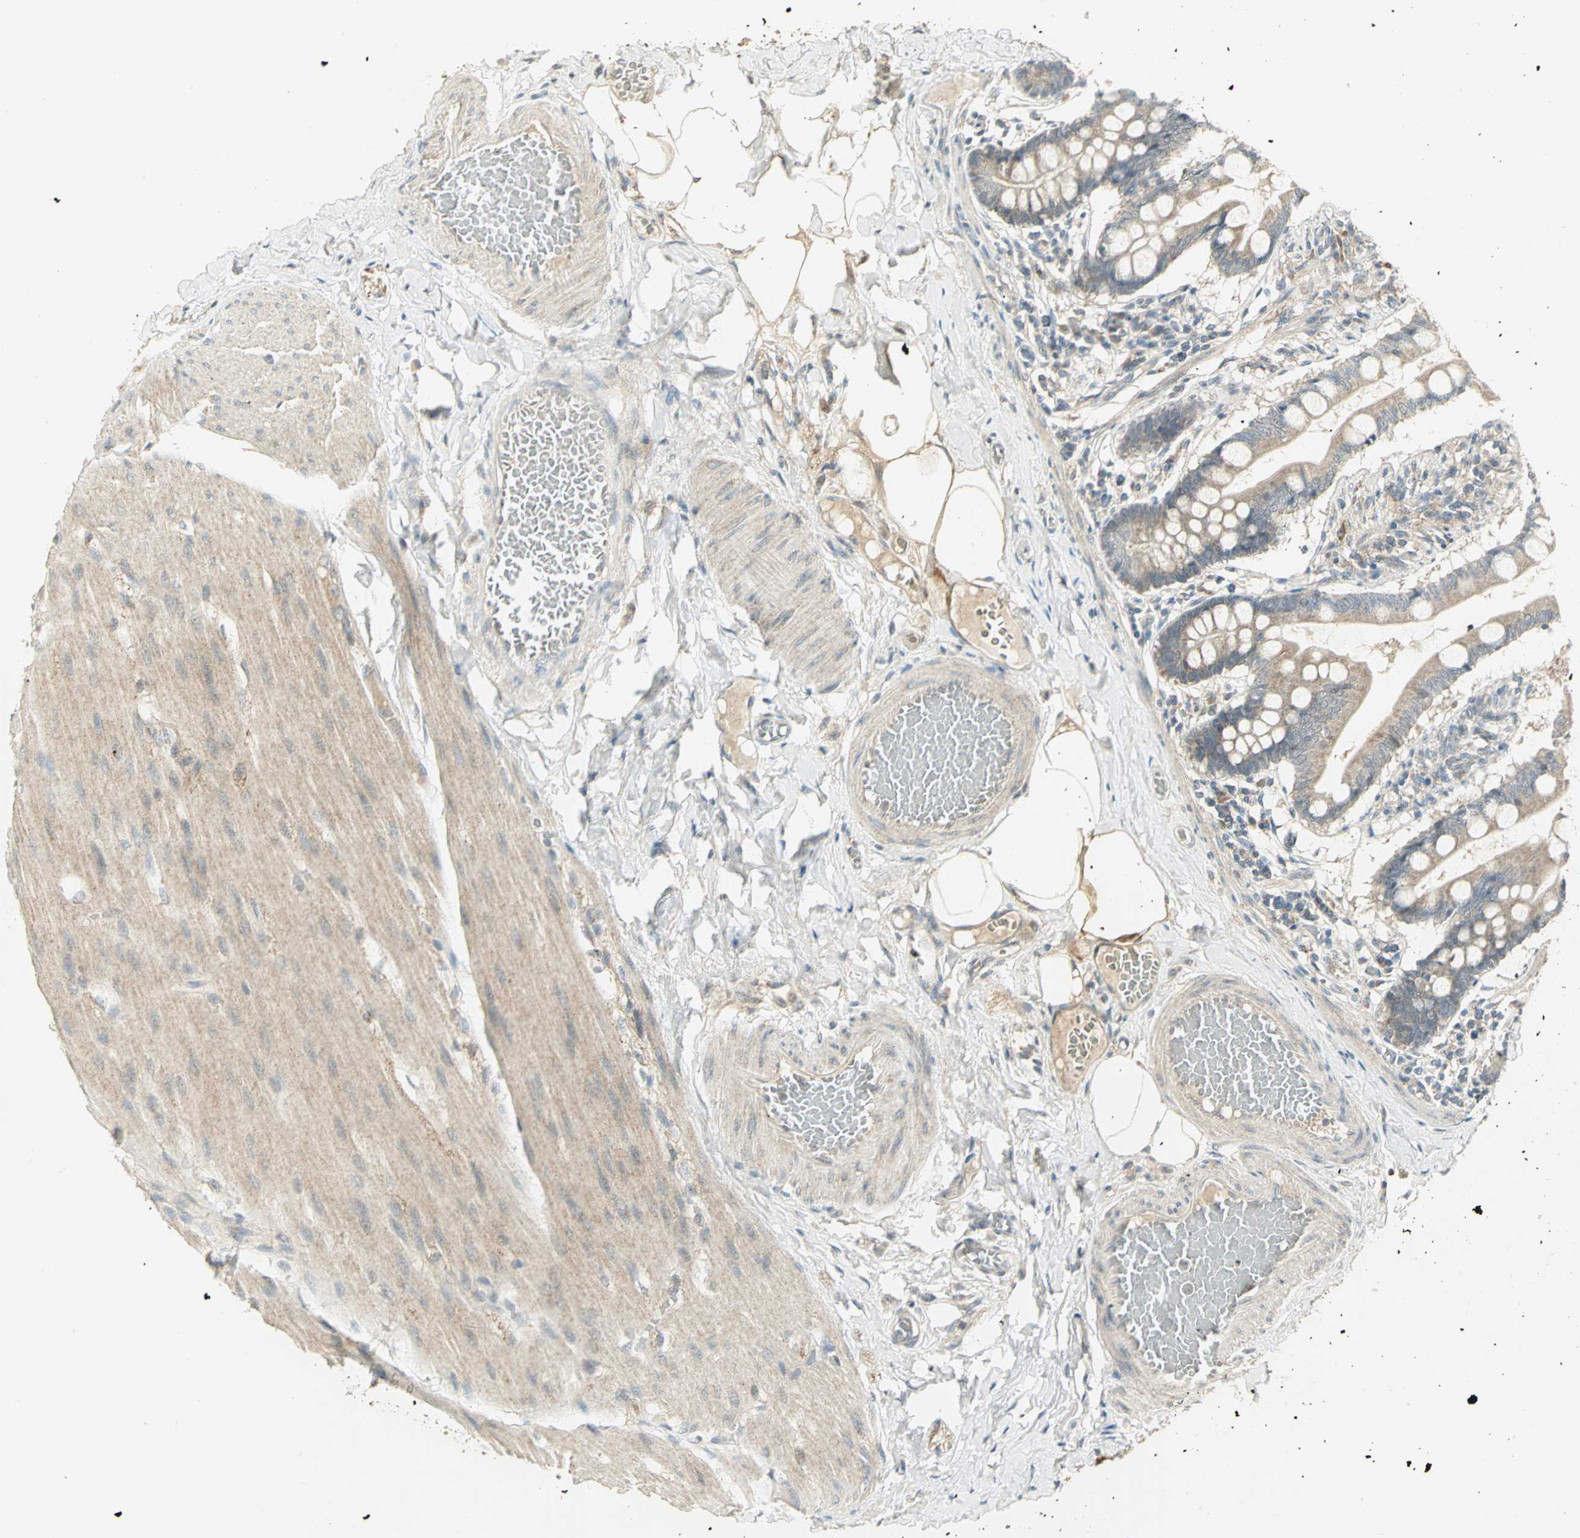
{"staining": {"intensity": "weak", "quantity": ">75%", "location": "cytoplasmic/membranous"}, "tissue": "small intestine", "cell_type": "Glandular cells", "image_type": "normal", "snomed": [{"axis": "morphology", "description": "Normal tissue, NOS"}, {"axis": "topography", "description": "Small intestine"}], "caption": "Approximately >75% of glandular cells in benign small intestine show weak cytoplasmic/membranous protein expression as visualized by brown immunohistochemical staining.", "gene": "MAPK8IP3", "patient": {"sex": "male", "age": 41}}